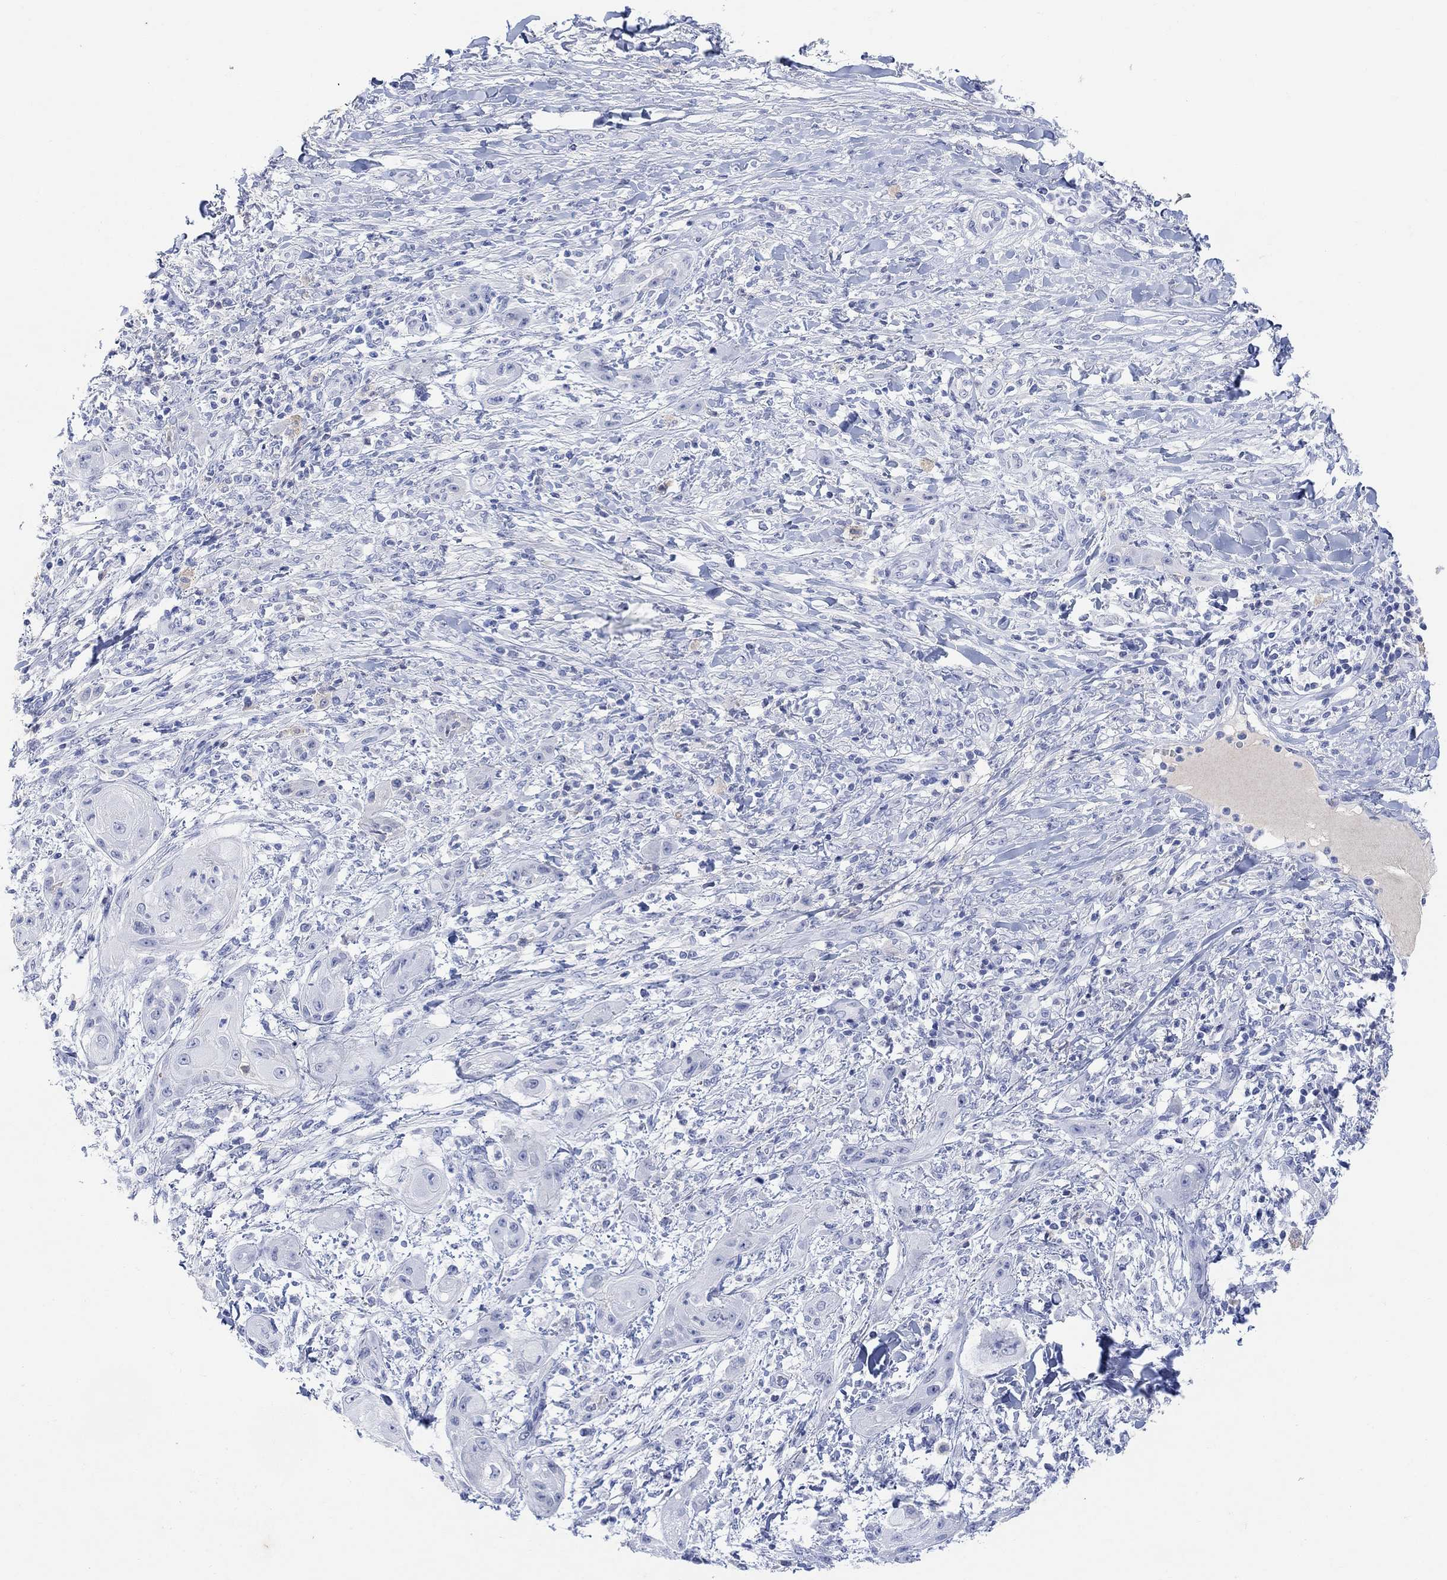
{"staining": {"intensity": "negative", "quantity": "none", "location": "none"}, "tissue": "skin cancer", "cell_type": "Tumor cells", "image_type": "cancer", "snomed": [{"axis": "morphology", "description": "Squamous cell carcinoma, NOS"}, {"axis": "topography", "description": "Skin"}], "caption": "Skin cancer stained for a protein using immunohistochemistry demonstrates no positivity tumor cells.", "gene": "TYR", "patient": {"sex": "male", "age": 62}}